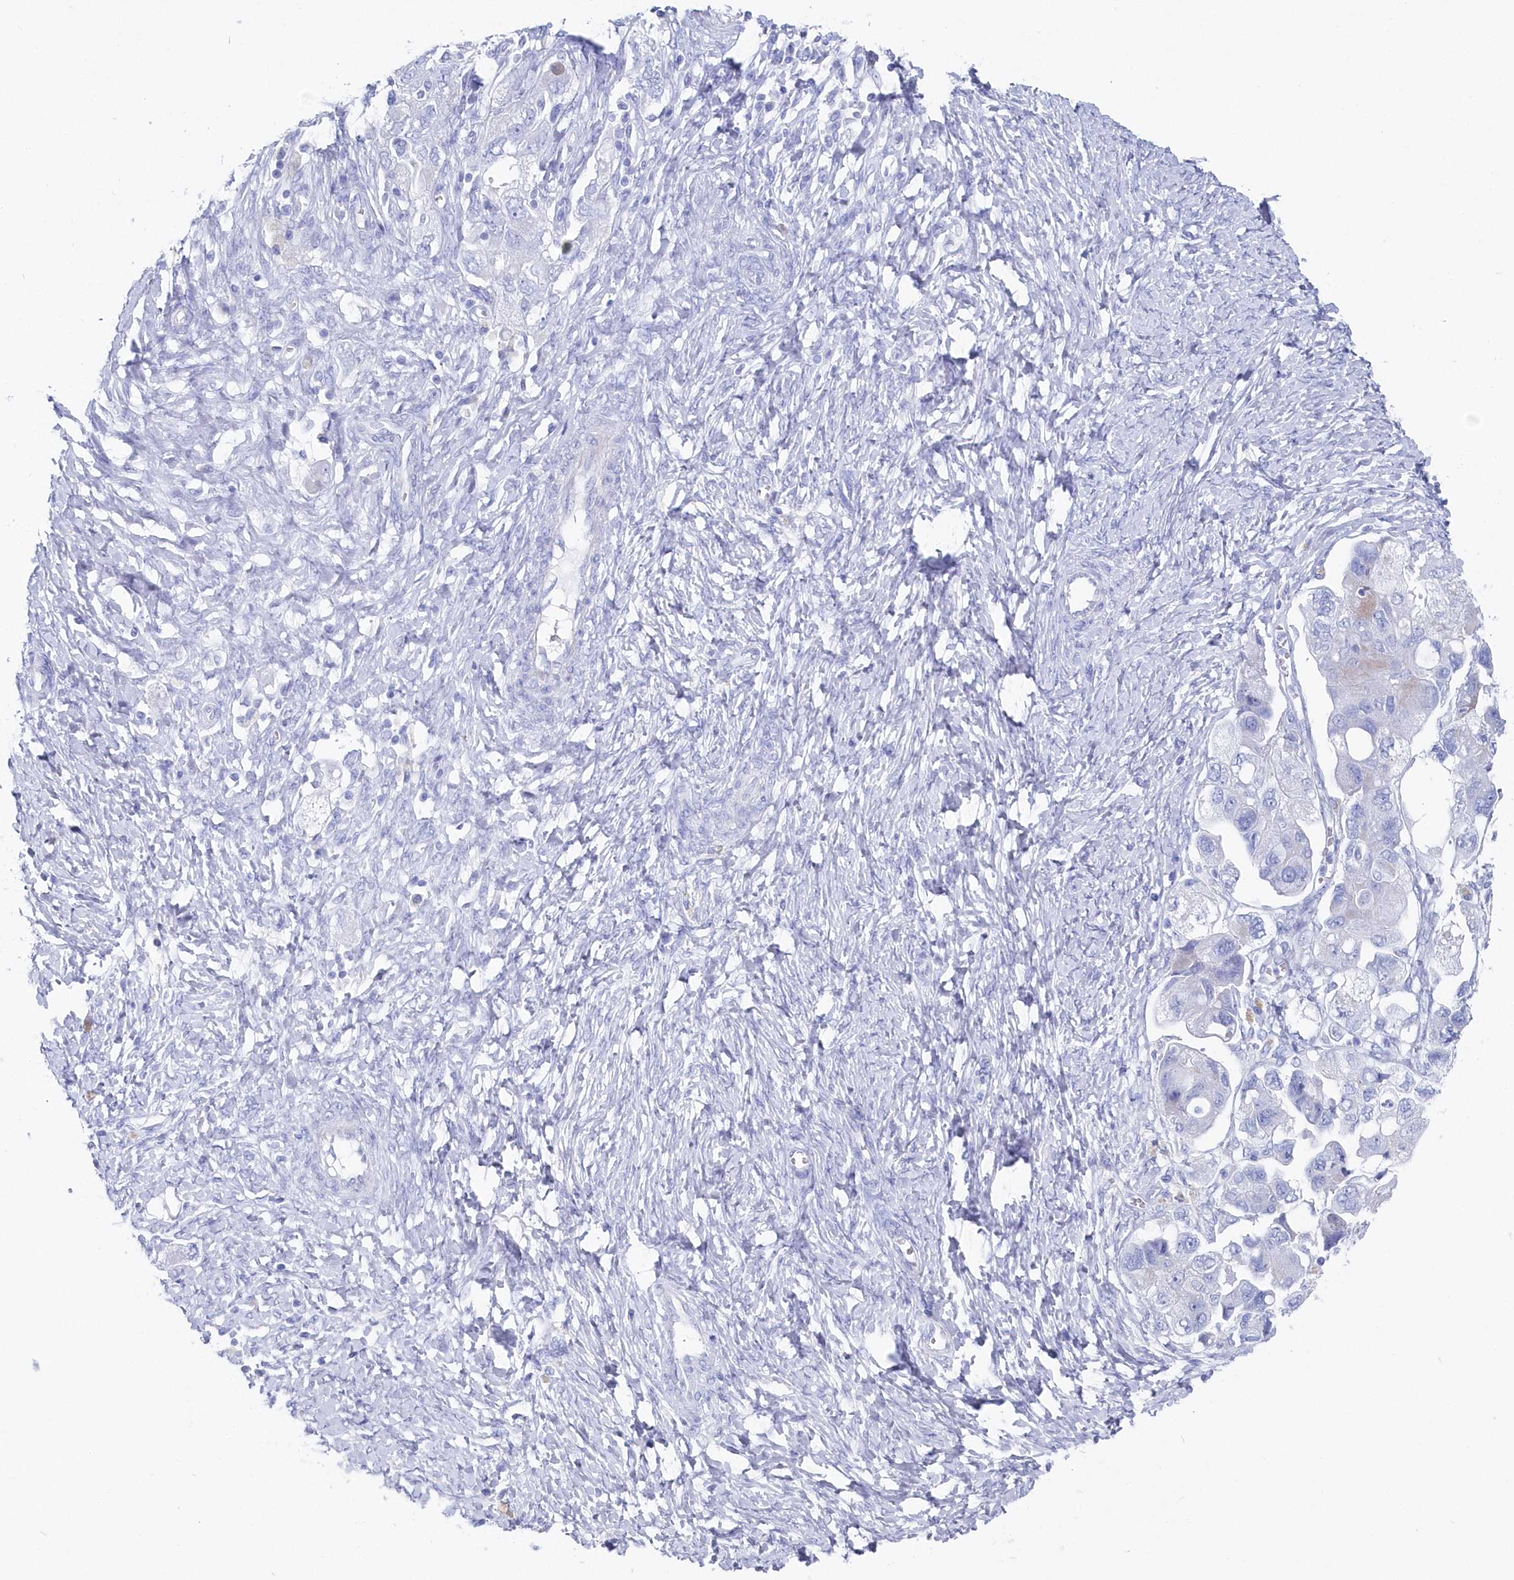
{"staining": {"intensity": "negative", "quantity": "none", "location": "none"}, "tissue": "ovarian cancer", "cell_type": "Tumor cells", "image_type": "cancer", "snomed": [{"axis": "morphology", "description": "Carcinoma, NOS"}, {"axis": "morphology", "description": "Cystadenocarcinoma, serous, NOS"}, {"axis": "topography", "description": "Ovary"}], "caption": "Immunohistochemistry image of neoplastic tissue: carcinoma (ovarian) stained with DAB (3,3'-diaminobenzidine) demonstrates no significant protein positivity in tumor cells.", "gene": "CSNK1G2", "patient": {"sex": "female", "age": 69}}